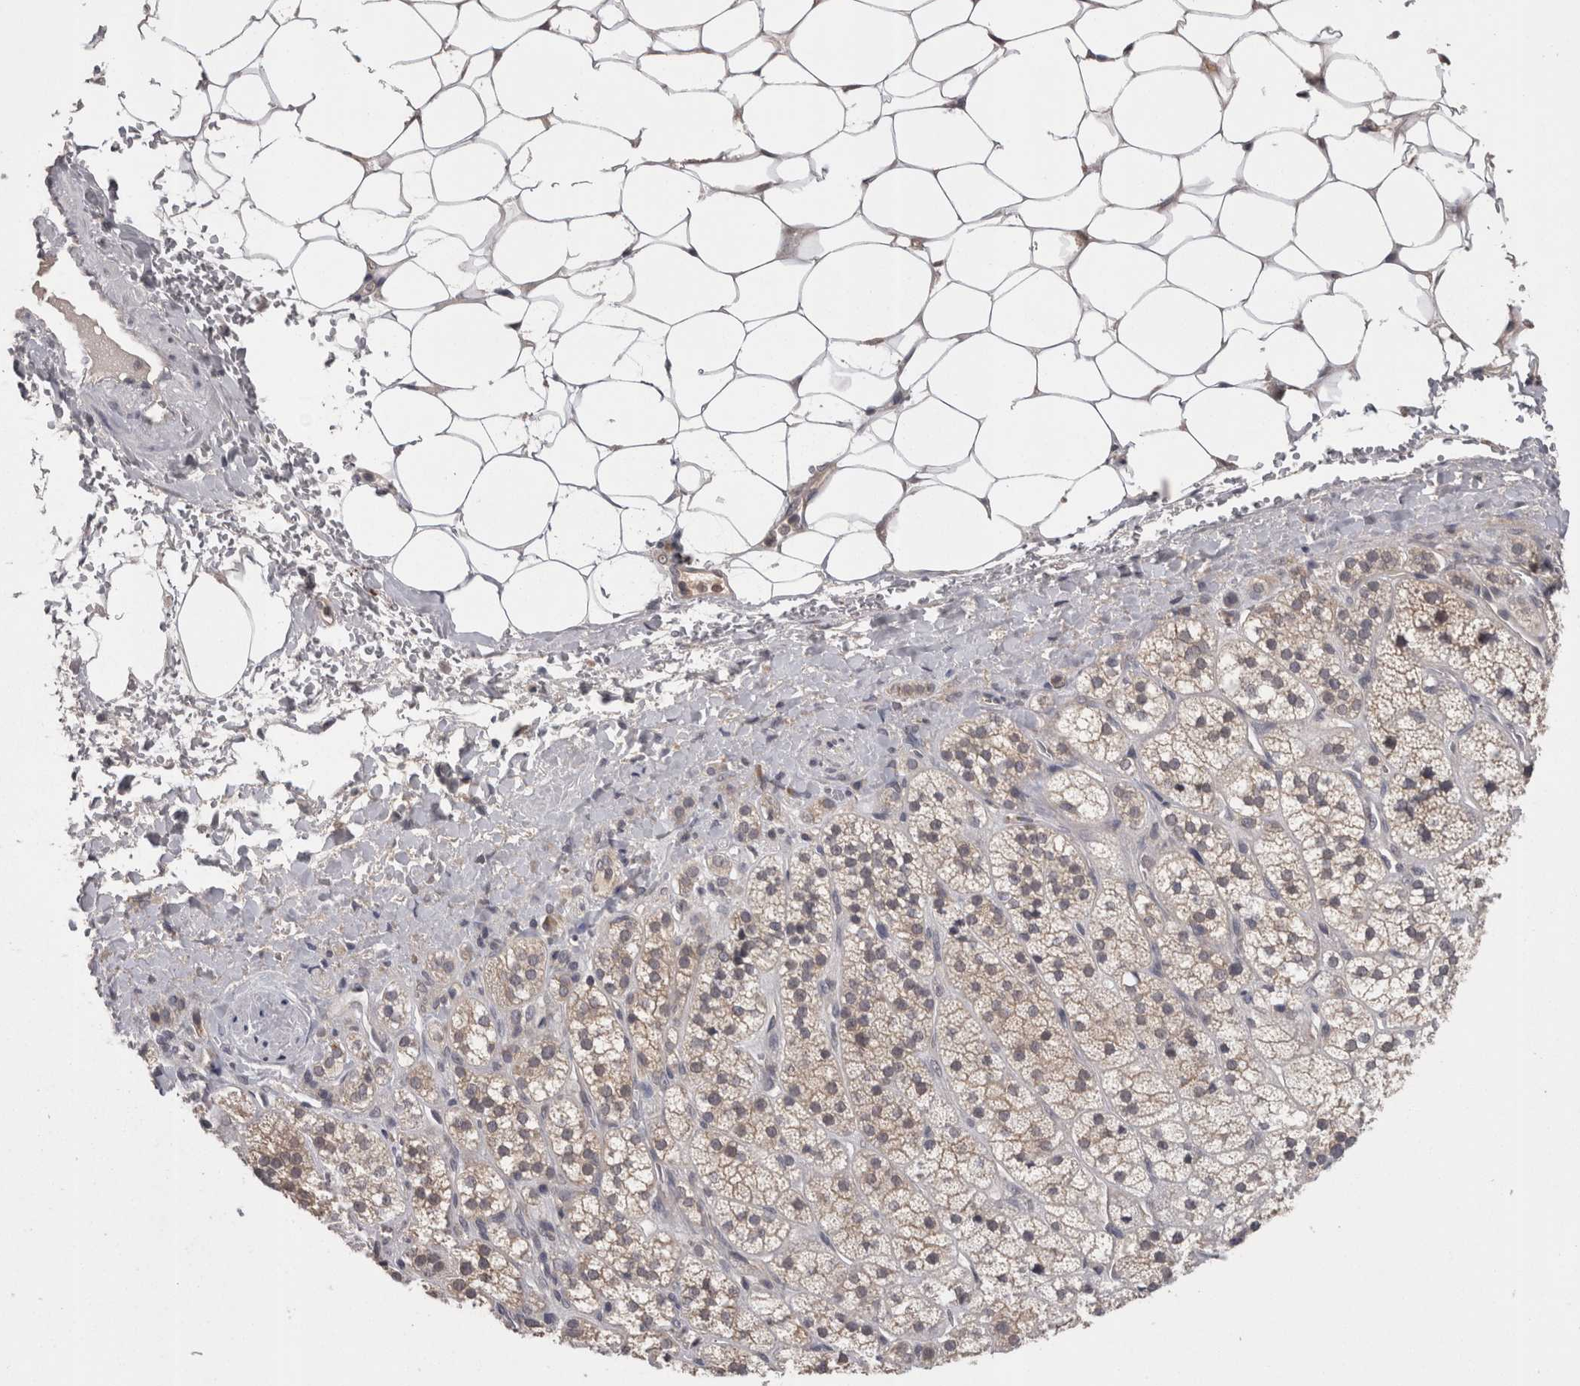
{"staining": {"intensity": "weak", "quantity": ">75%", "location": "cytoplasmic/membranous"}, "tissue": "adrenal gland", "cell_type": "Glandular cells", "image_type": "normal", "snomed": [{"axis": "morphology", "description": "Normal tissue, NOS"}, {"axis": "topography", "description": "Adrenal gland"}], "caption": "Protein expression analysis of normal adrenal gland demonstrates weak cytoplasmic/membranous positivity in approximately >75% of glandular cells.", "gene": "PON3", "patient": {"sex": "male", "age": 56}}